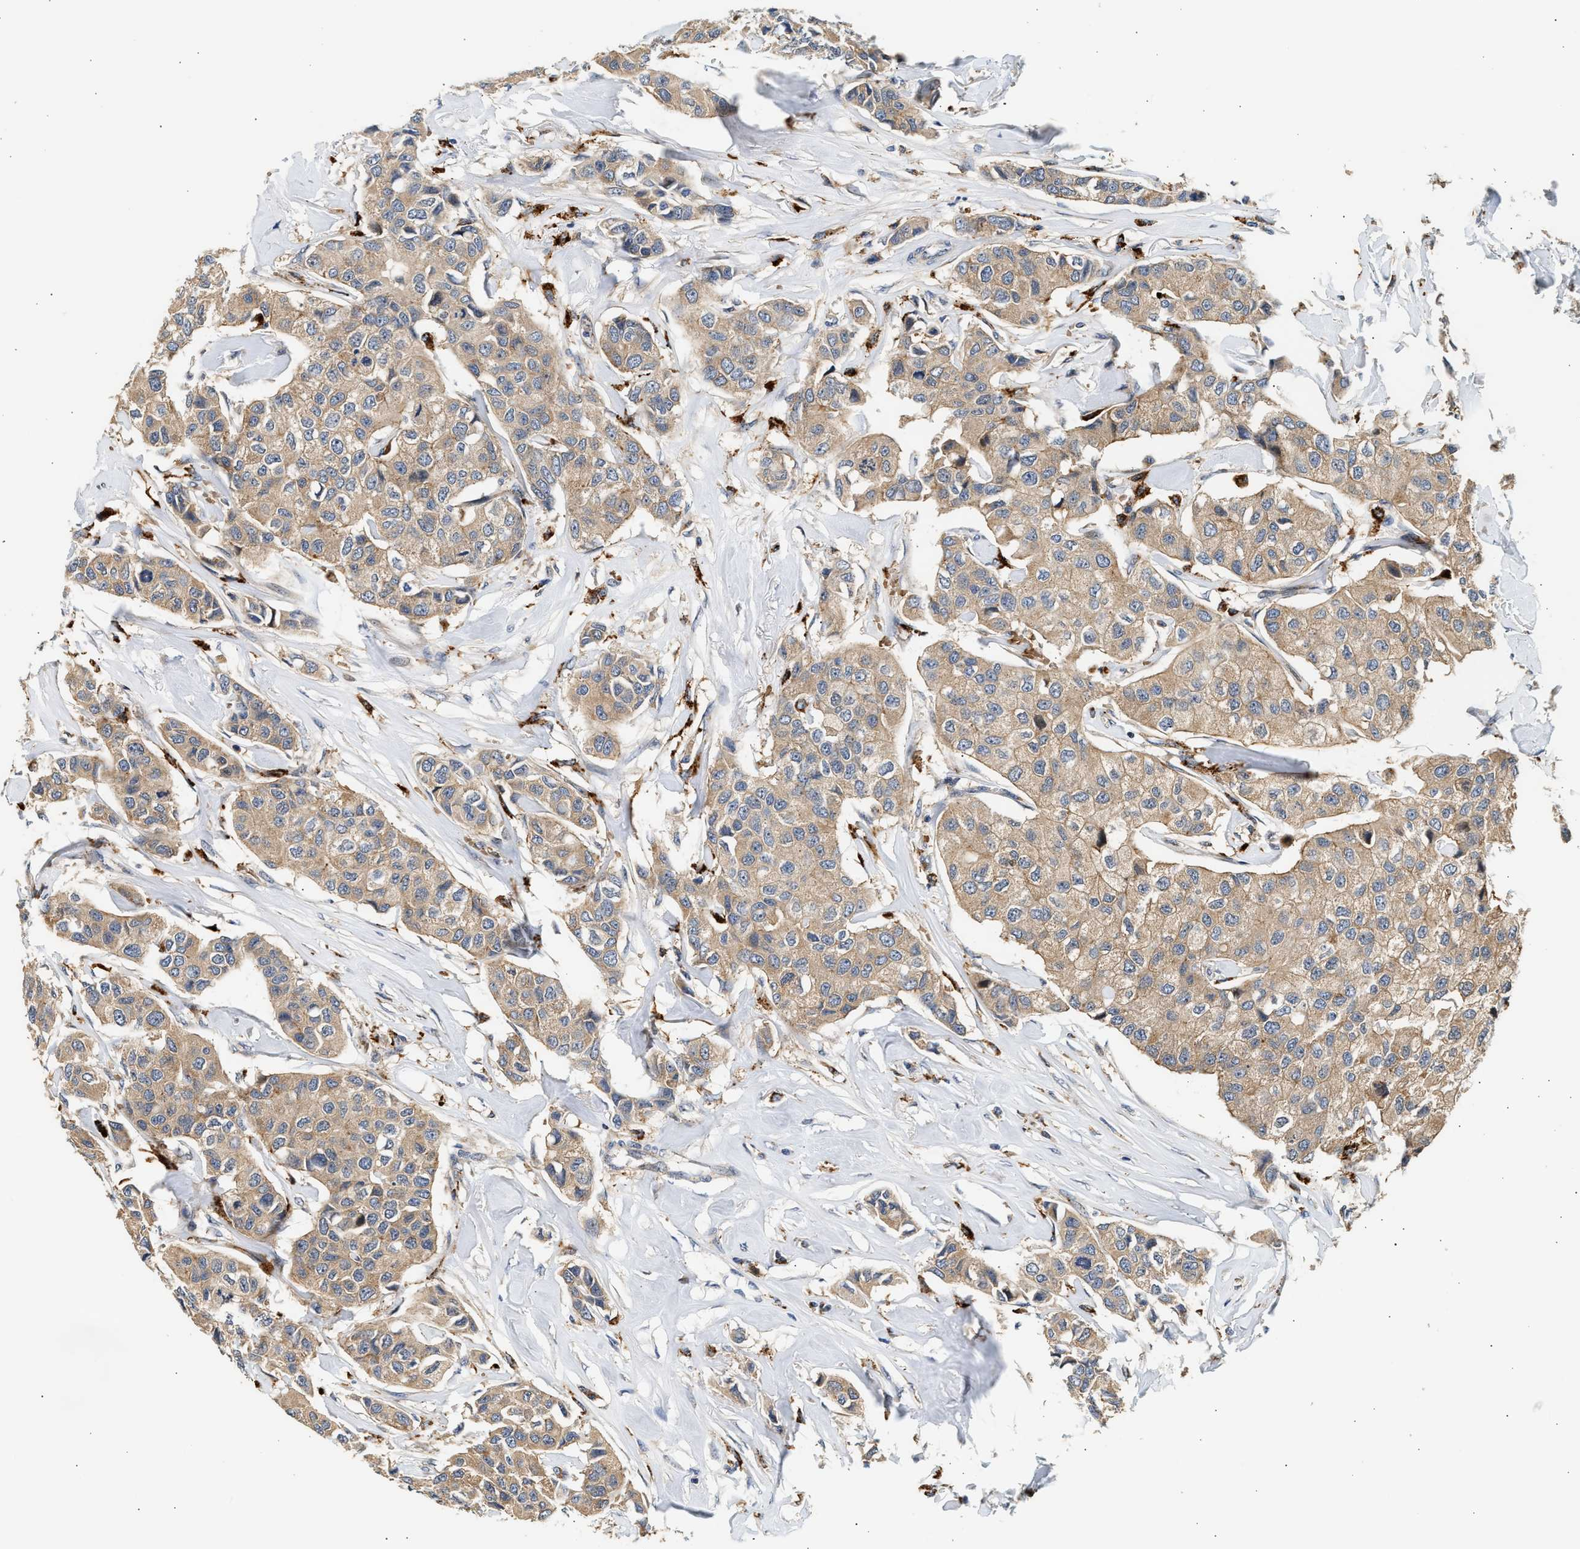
{"staining": {"intensity": "moderate", "quantity": ">75%", "location": "cytoplasmic/membranous"}, "tissue": "breast cancer", "cell_type": "Tumor cells", "image_type": "cancer", "snomed": [{"axis": "morphology", "description": "Duct carcinoma"}, {"axis": "topography", "description": "Breast"}], "caption": "Breast cancer (infiltrating ductal carcinoma) stained for a protein reveals moderate cytoplasmic/membranous positivity in tumor cells.", "gene": "PLD3", "patient": {"sex": "female", "age": 80}}